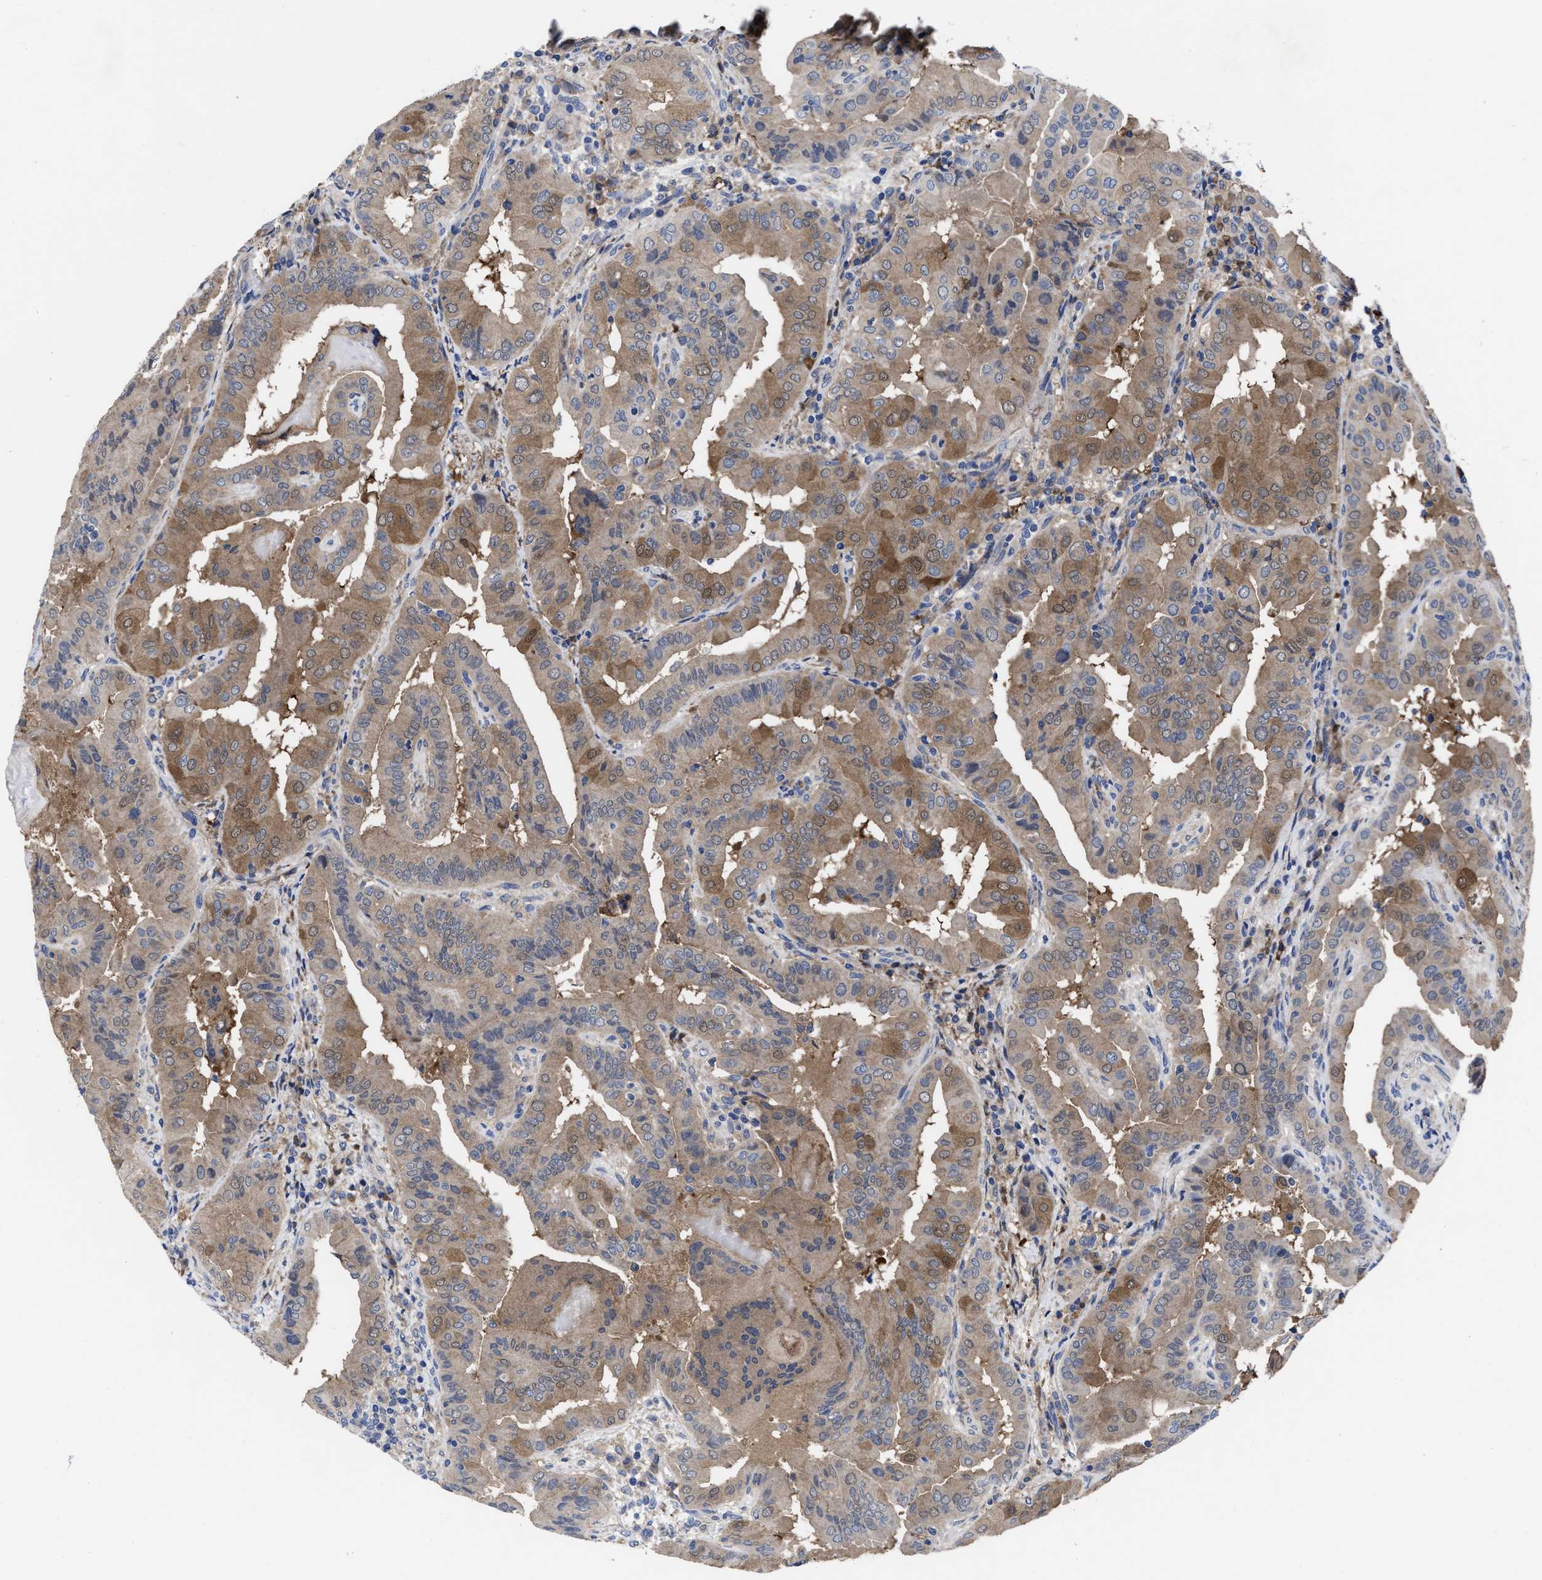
{"staining": {"intensity": "moderate", "quantity": ">75%", "location": "cytoplasmic/membranous"}, "tissue": "thyroid cancer", "cell_type": "Tumor cells", "image_type": "cancer", "snomed": [{"axis": "morphology", "description": "Papillary adenocarcinoma, NOS"}, {"axis": "topography", "description": "Thyroid gland"}], "caption": "Immunohistochemistry (IHC) of human thyroid cancer (papillary adenocarcinoma) displays medium levels of moderate cytoplasmic/membranous positivity in about >75% of tumor cells.", "gene": "TXNDC17", "patient": {"sex": "male", "age": 33}}